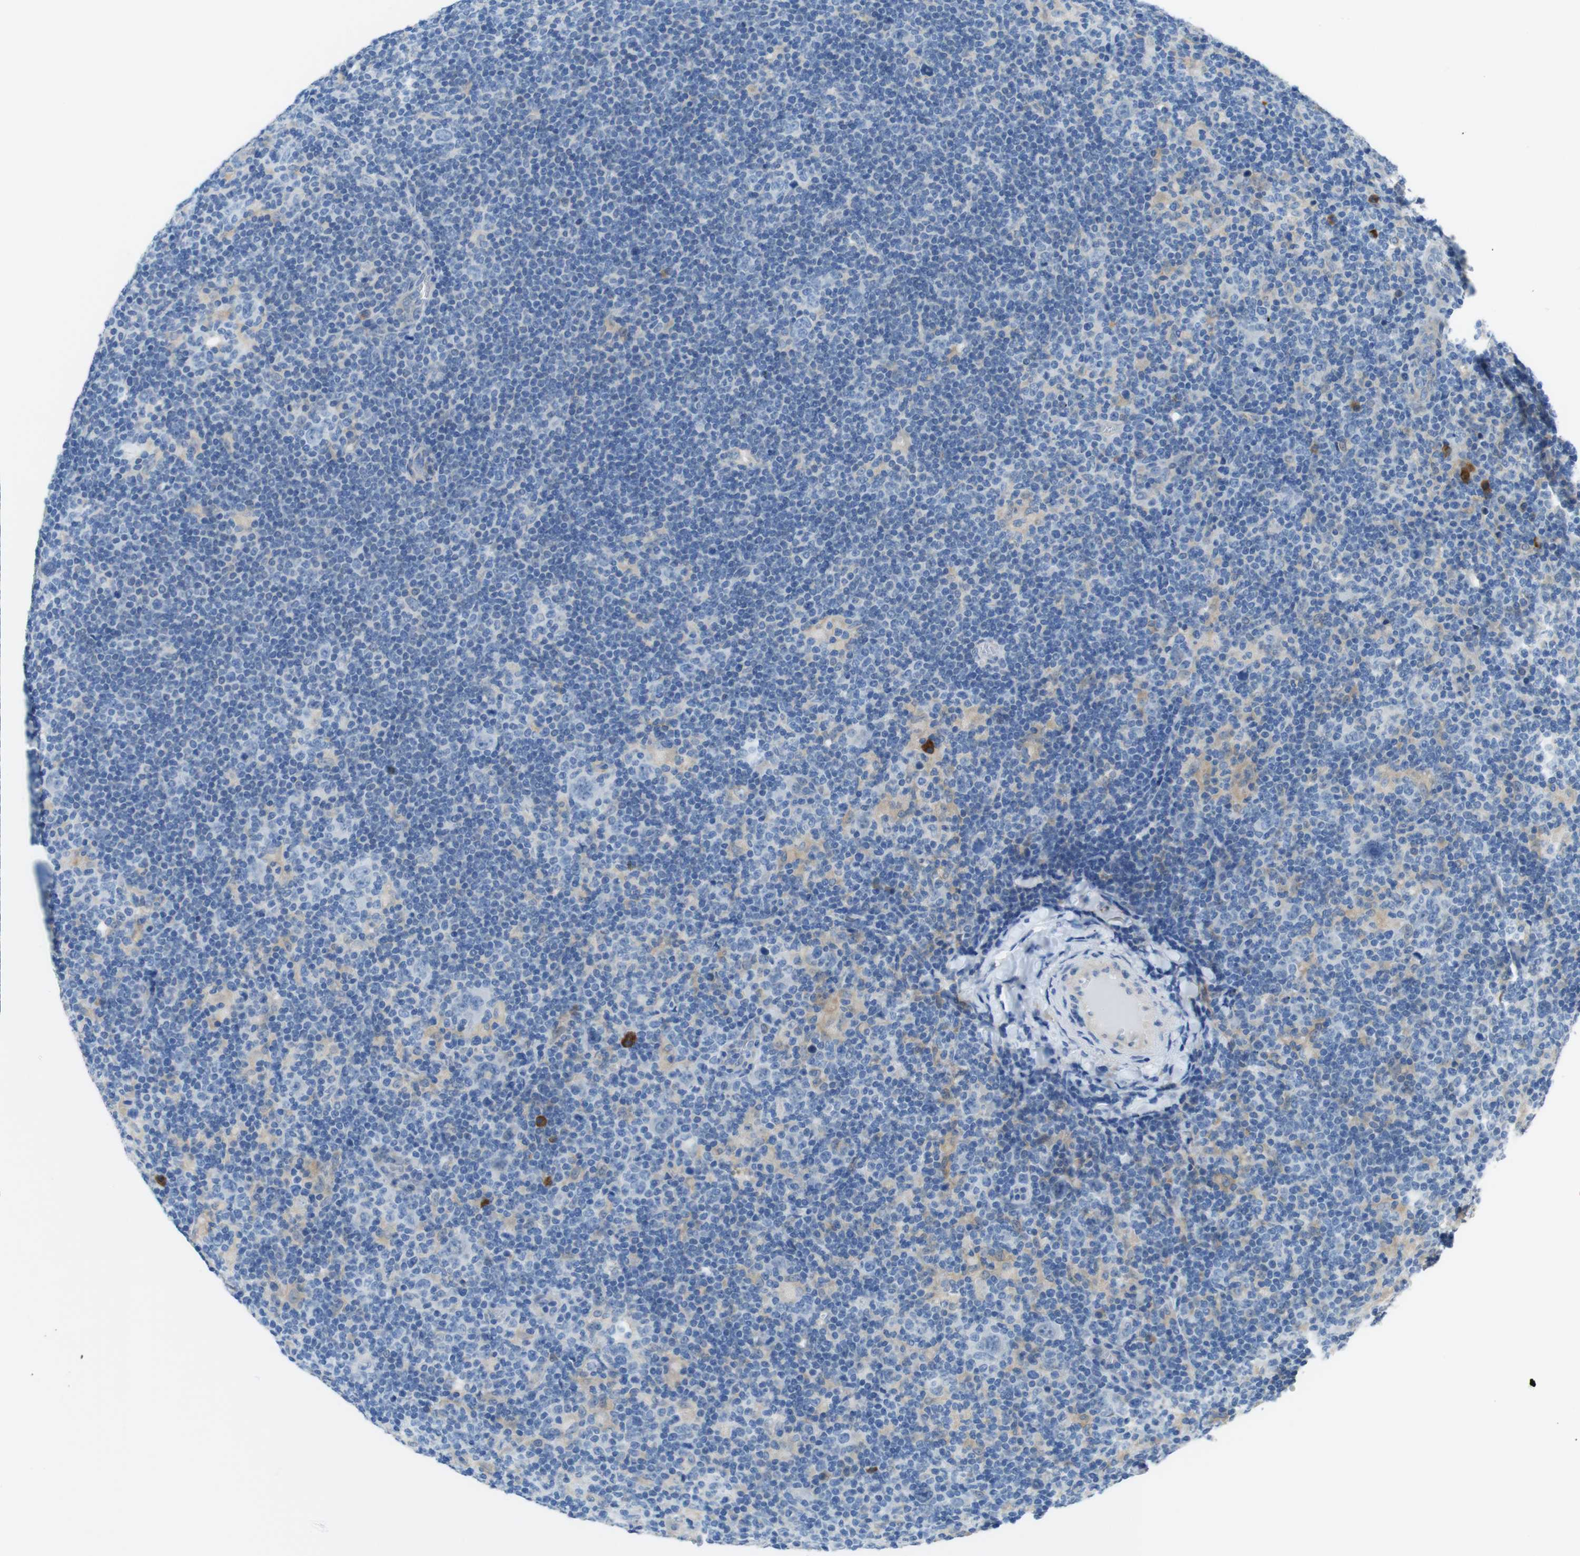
{"staining": {"intensity": "negative", "quantity": "none", "location": "none"}, "tissue": "lymphoma", "cell_type": "Tumor cells", "image_type": "cancer", "snomed": [{"axis": "morphology", "description": "Hodgkin's disease, NOS"}, {"axis": "topography", "description": "Lymph node"}], "caption": "The histopathology image demonstrates no staining of tumor cells in Hodgkin's disease.", "gene": "CLMN", "patient": {"sex": "female", "age": 57}}